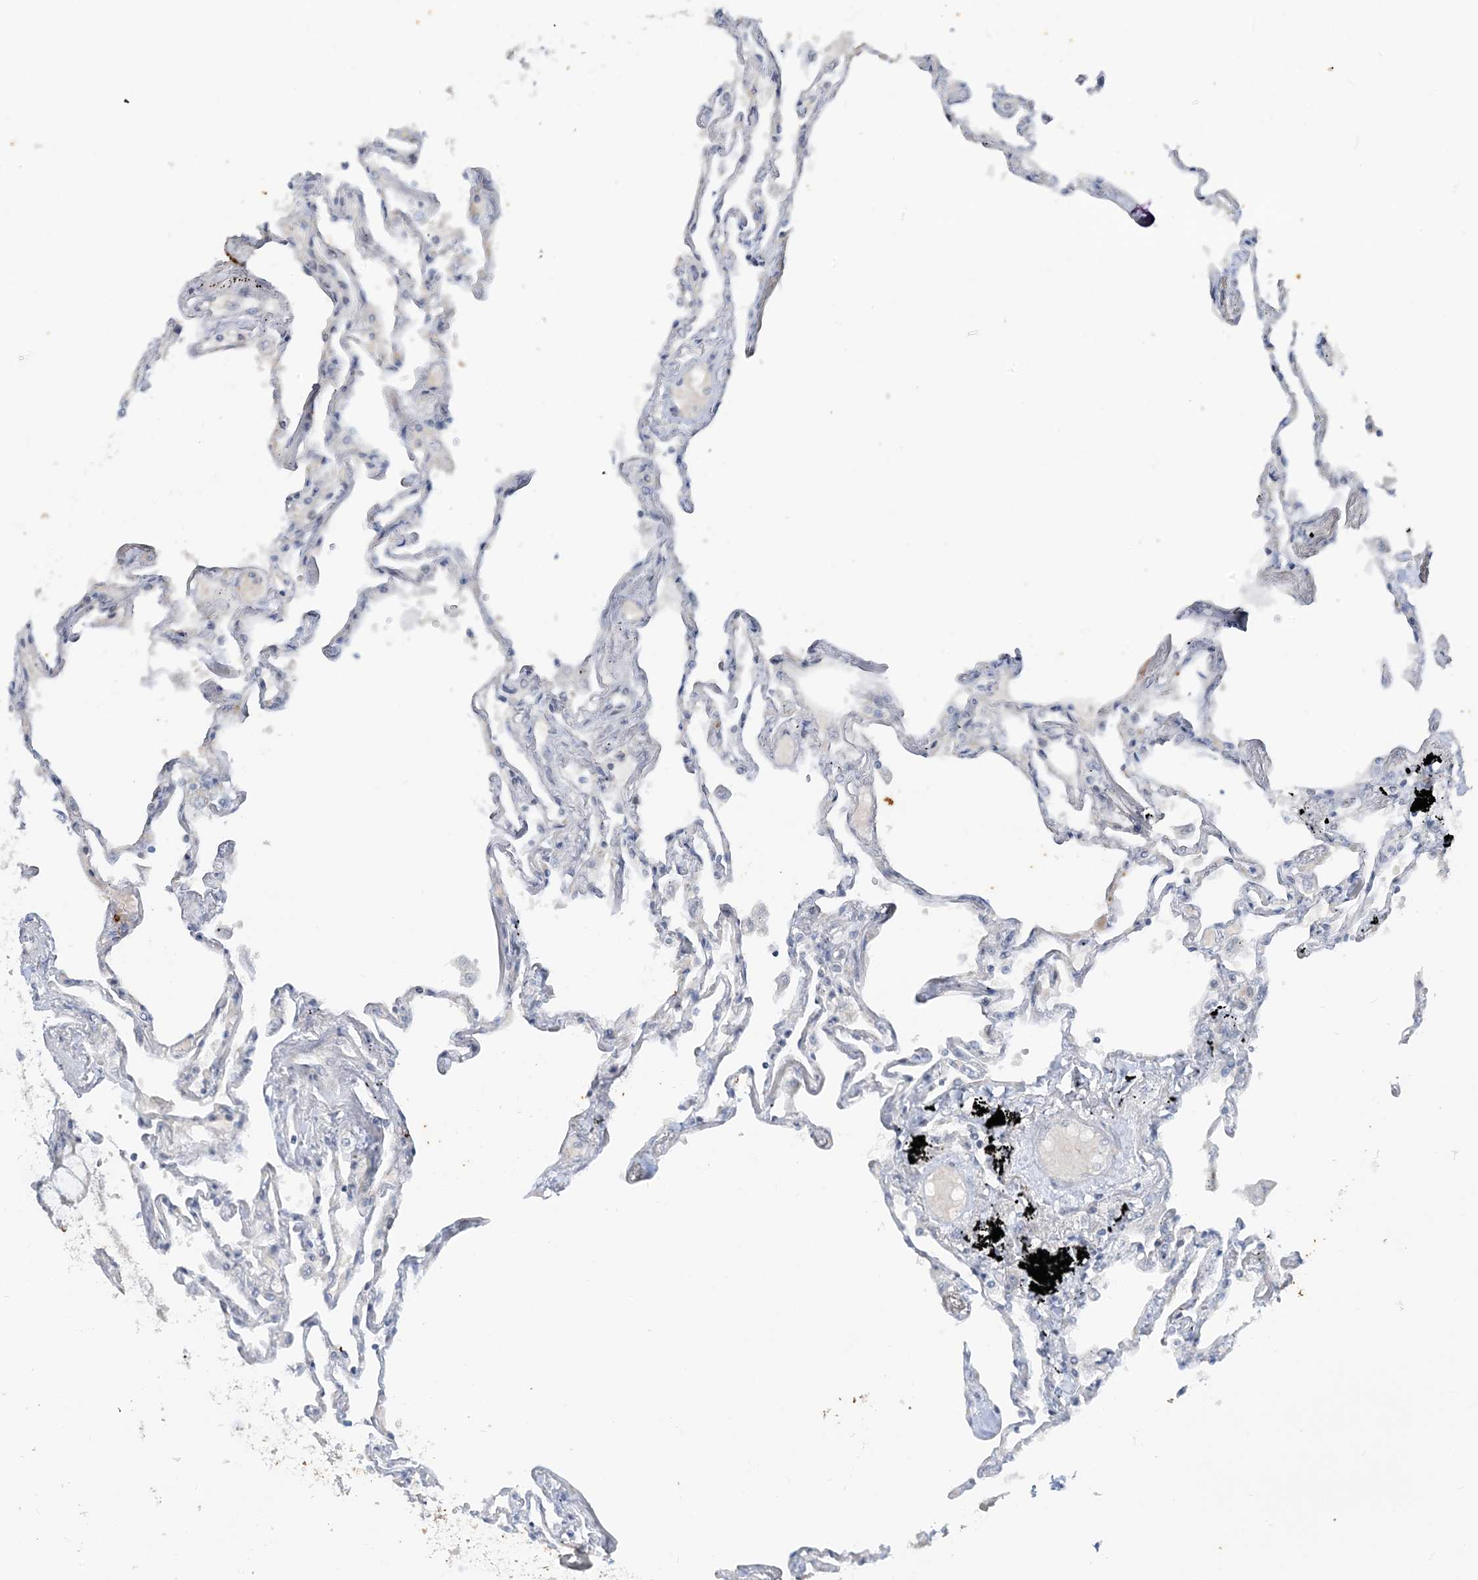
{"staining": {"intensity": "negative", "quantity": "none", "location": "none"}, "tissue": "lung", "cell_type": "Alveolar cells", "image_type": "normal", "snomed": [{"axis": "morphology", "description": "Normal tissue, NOS"}, {"axis": "topography", "description": "Lung"}], "caption": "An IHC histopathology image of unremarkable lung is shown. There is no staining in alveolar cells of lung.", "gene": "LEXM", "patient": {"sex": "female", "age": 67}}